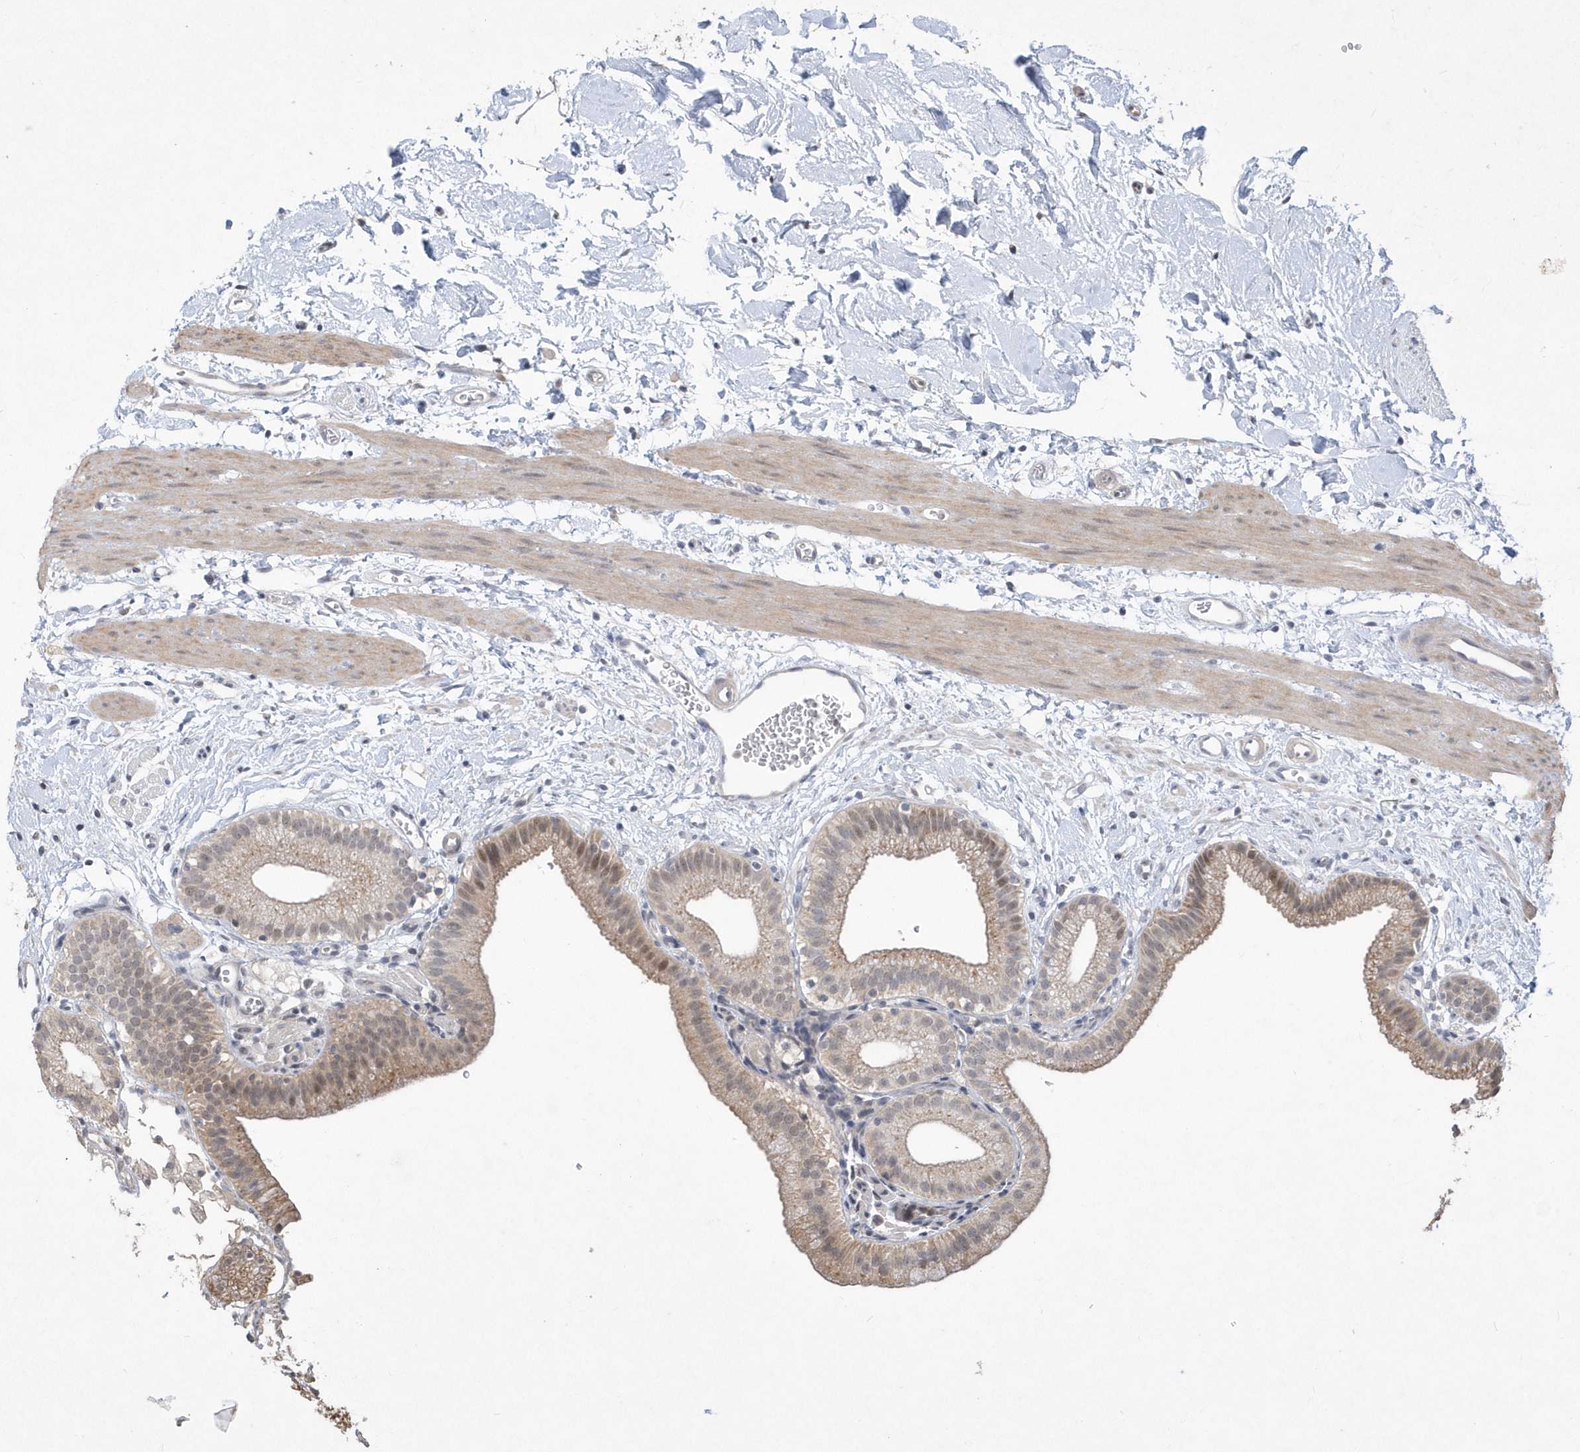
{"staining": {"intensity": "moderate", "quantity": ">75%", "location": "cytoplasmic/membranous"}, "tissue": "gallbladder", "cell_type": "Glandular cells", "image_type": "normal", "snomed": [{"axis": "morphology", "description": "Normal tissue, NOS"}, {"axis": "topography", "description": "Gallbladder"}], "caption": "The histopathology image exhibits immunohistochemical staining of normal gallbladder. There is moderate cytoplasmic/membranous positivity is present in approximately >75% of glandular cells.", "gene": "TSPEAR", "patient": {"sex": "male", "age": 55}}